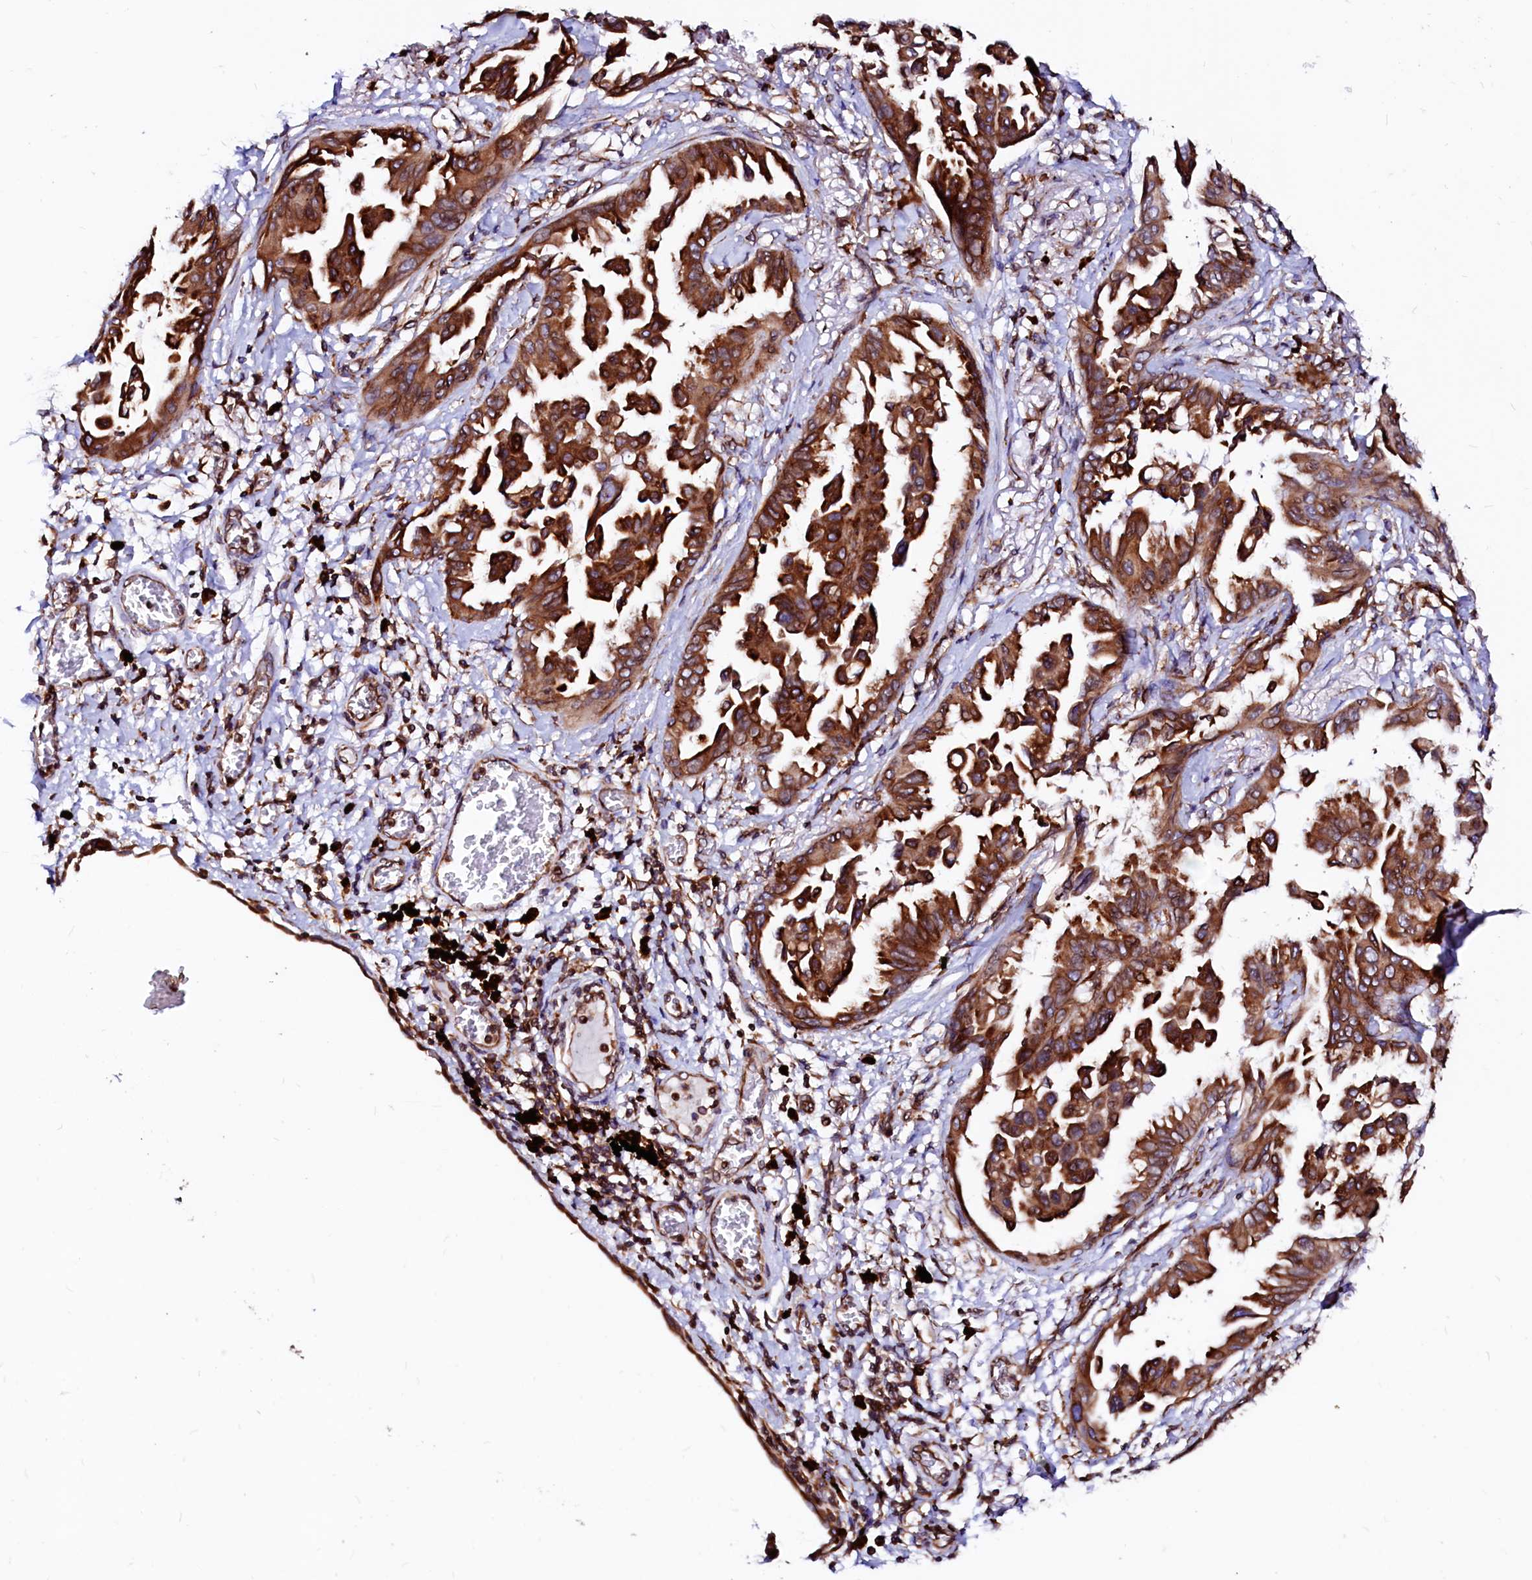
{"staining": {"intensity": "strong", "quantity": ">75%", "location": "cytoplasmic/membranous"}, "tissue": "lung cancer", "cell_type": "Tumor cells", "image_type": "cancer", "snomed": [{"axis": "morphology", "description": "Adenocarcinoma, NOS"}, {"axis": "topography", "description": "Lung"}], "caption": "The photomicrograph reveals a brown stain indicating the presence of a protein in the cytoplasmic/membranous of tumor cells in lung cancer.", "gene": "DERL1", "patient": {"sex": "female", "age": 67}}